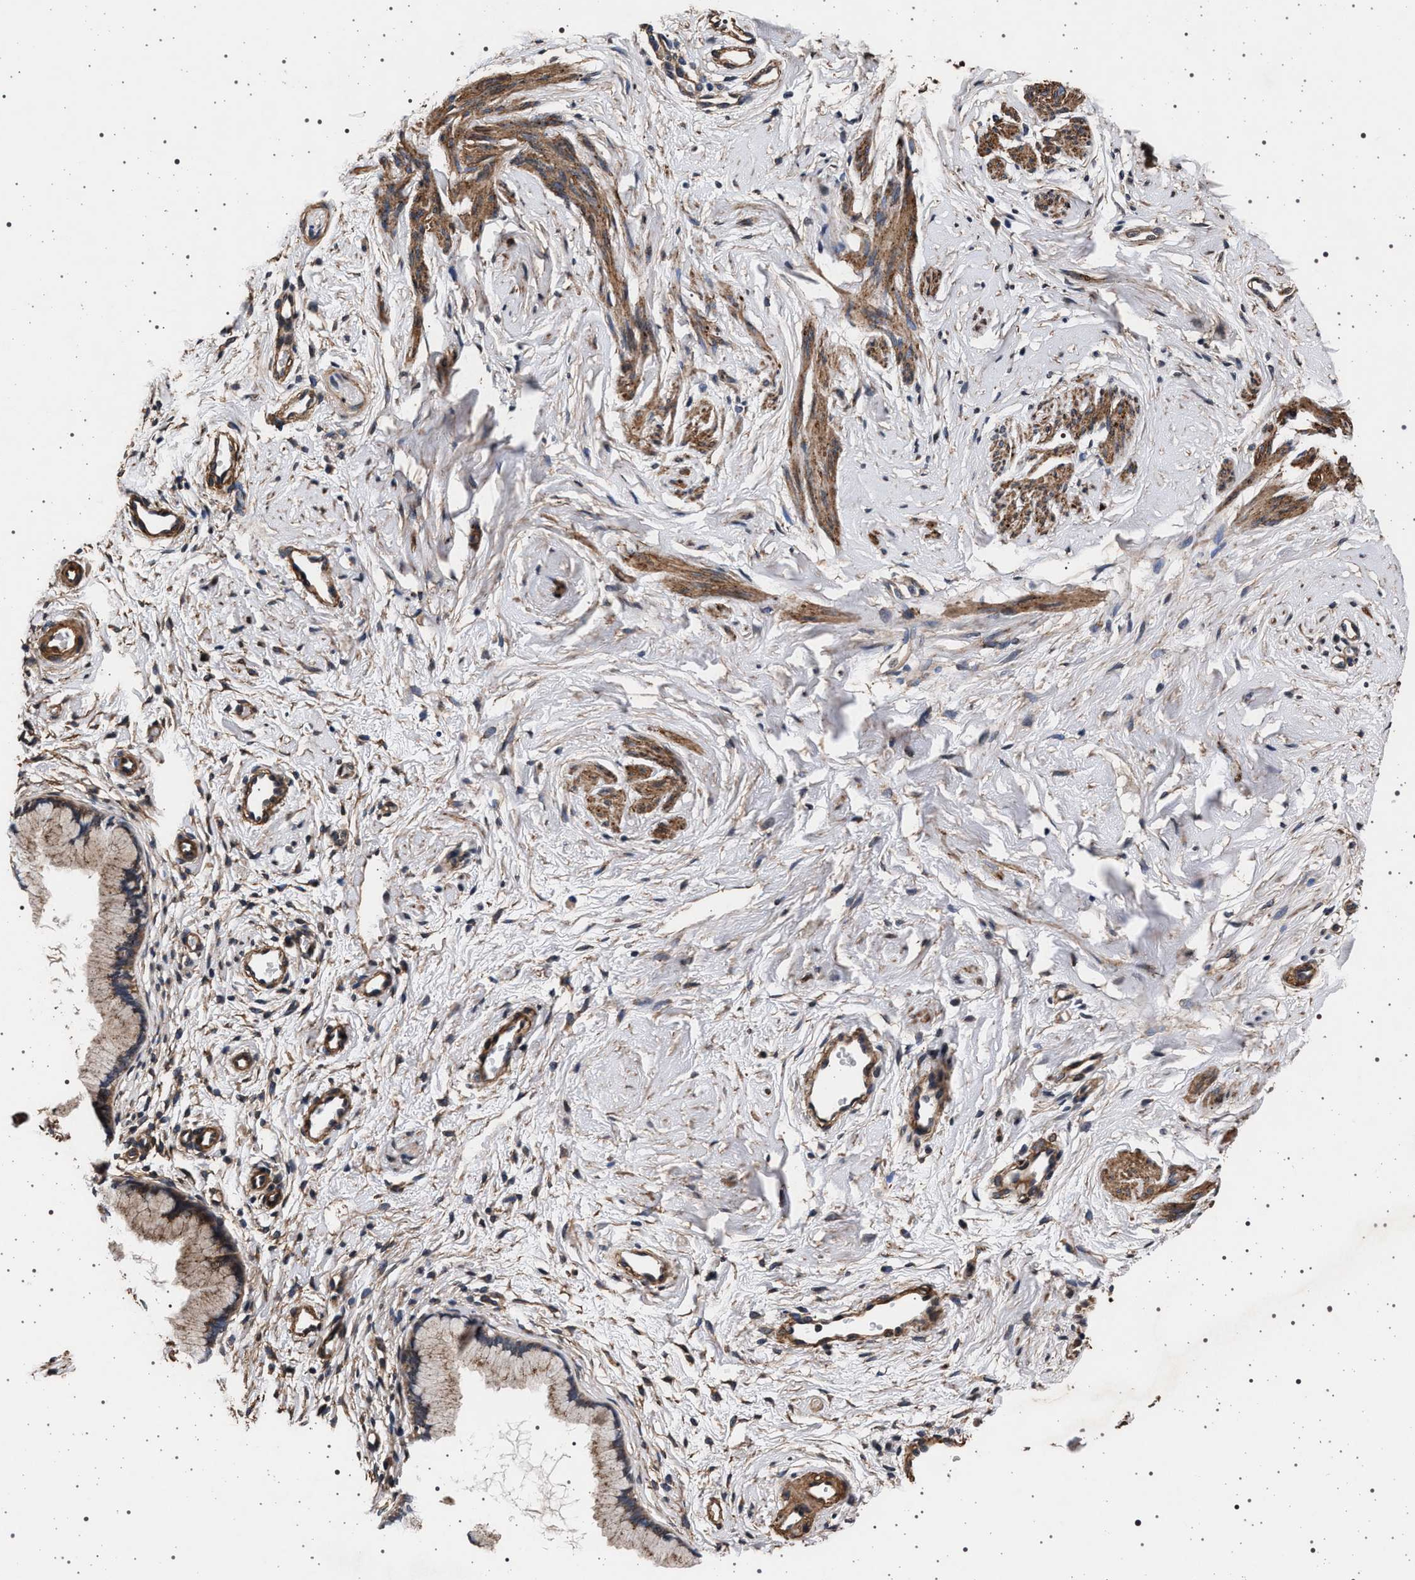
{"staining": {"intensity": "moderate", "quantity": ">75%", "location": "cytoplasmic/membranous"}, "tissue": "cervix", "cell_type": "Glandular cells", "image_type": "normal", "snomed": [{"axis": "morphology", "description": "Normal tissue, NOS"}, {"axis": "topography", "description": "Cervix"}], "caption": "Immunohistochemistry (IHC) of normal human cervix displays medium levels of moderate cytoplasmic/membranous positivity in about >75% of glandular cells.", "gene": "KCNK6", "patient": {"sex": "female", "age": 65}}